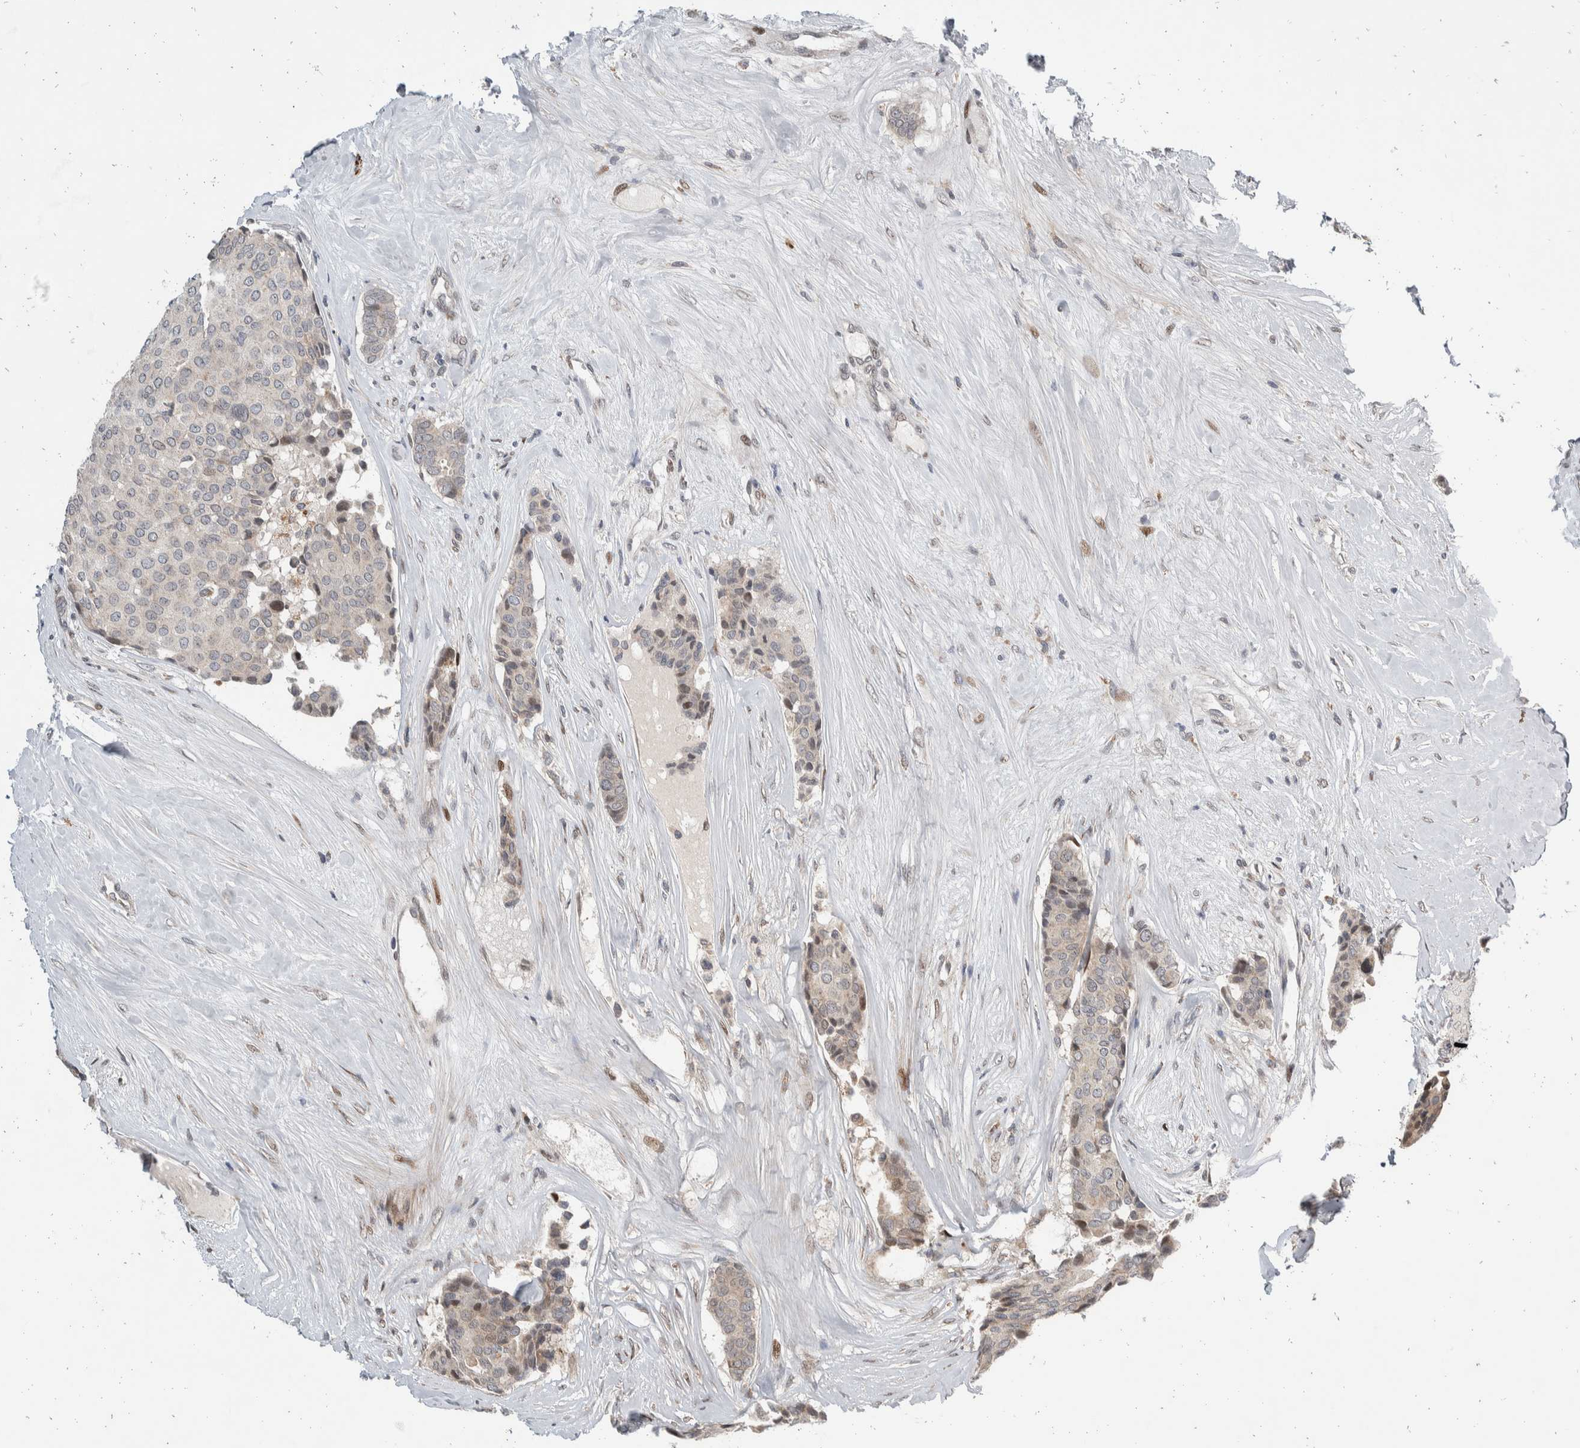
{"staining": {"intensity": "weak", "quantity": "<25%", "location": "cytoplasmic/membranous,nuclear"}, "tissue": "breast cancer", "cell_type": "Tumor cells", "image_type": "cancer", "snomed": [{"axis": "morphology", "description": "Duct carcinoma"}, {"axis": "topography", "description": "Breast"}], "caption": "Histopathology image shows no protein positivity in tumor cells of breast cancer (invasive ductal carcinoma) tissue.", "gene": "ZNF703", "patient": {"sex": "female", "age": 75}}